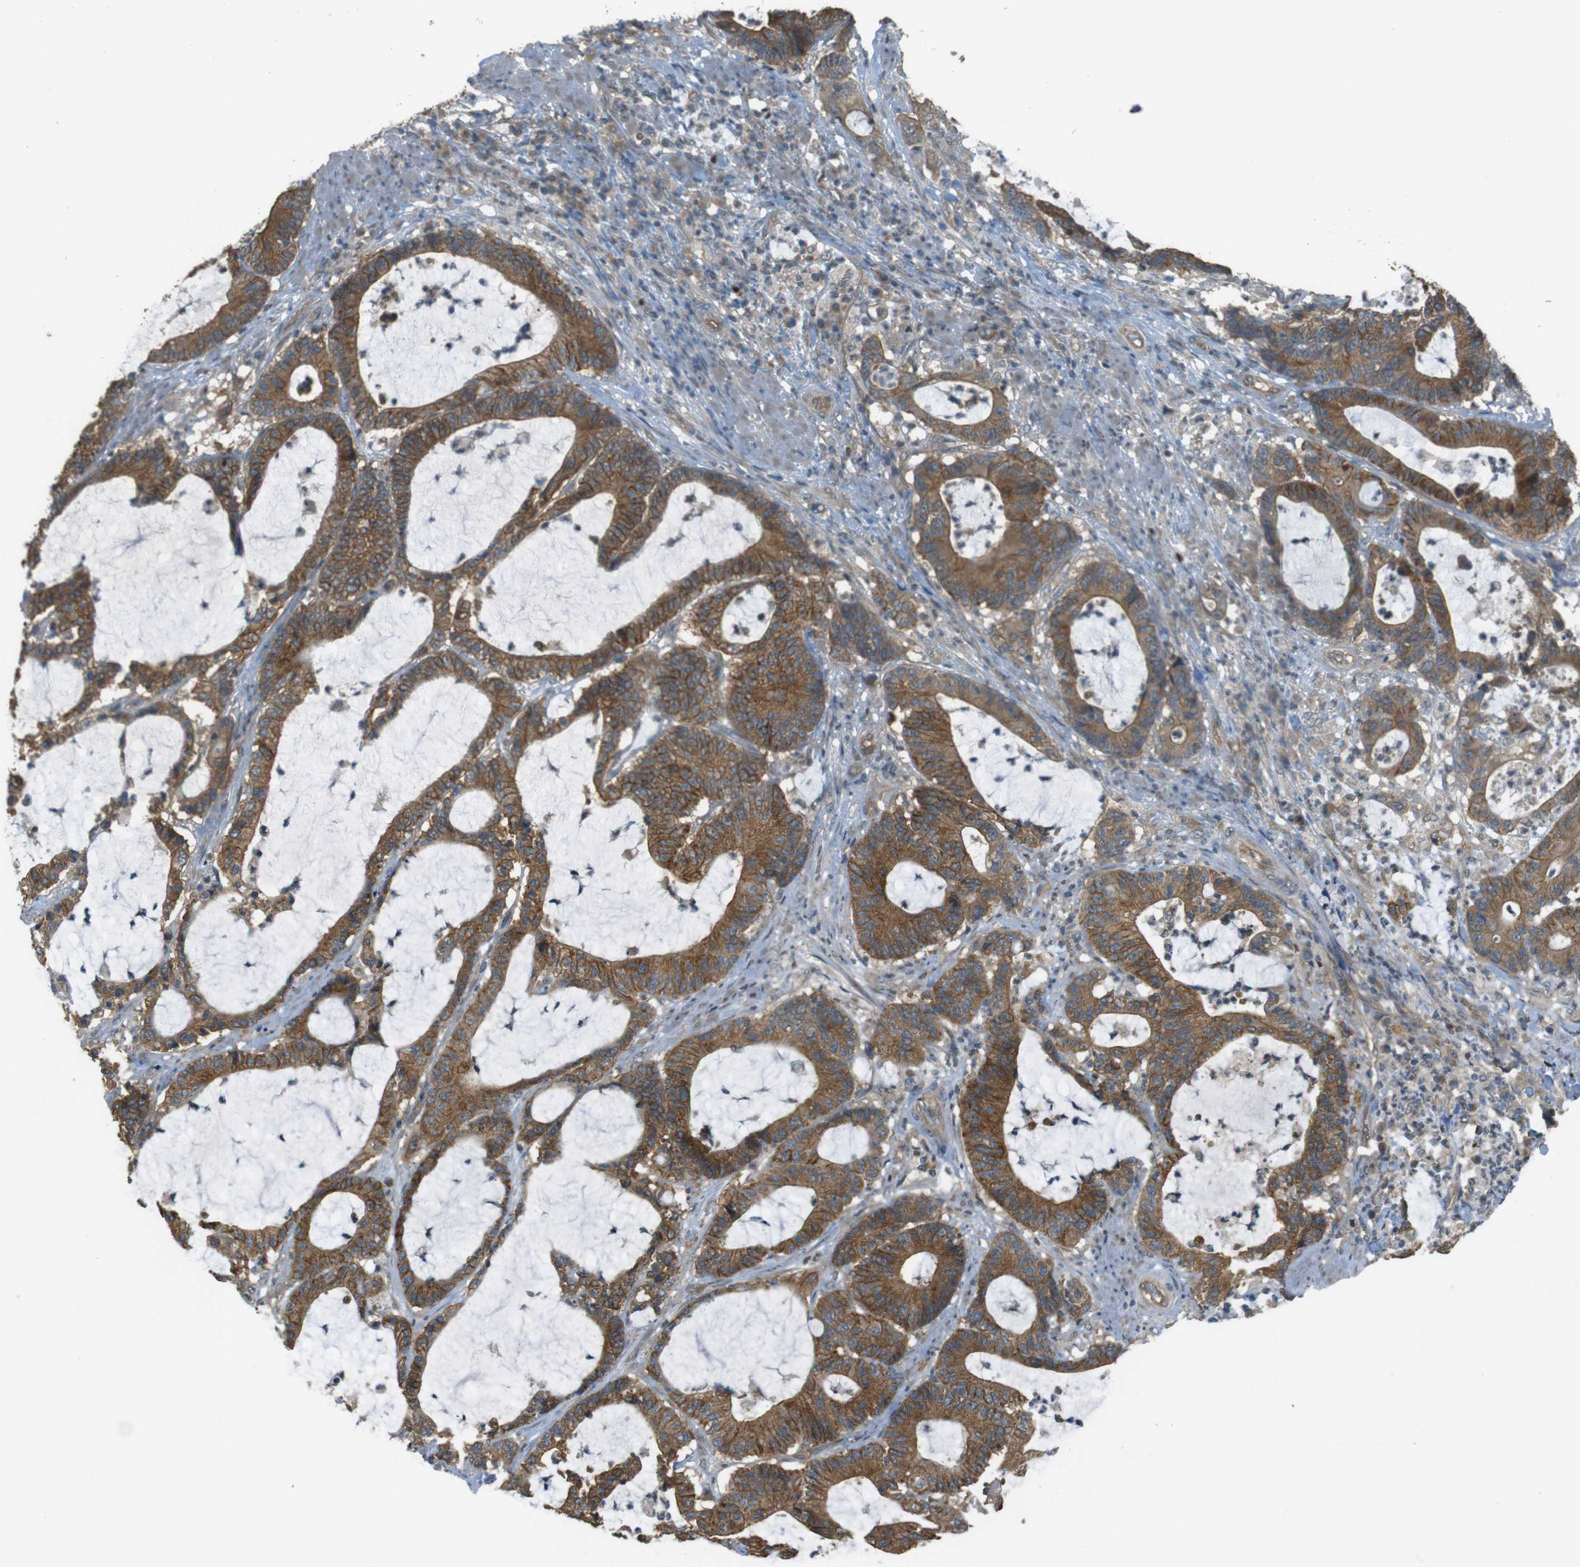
{"staining": {"intensity": "moderate", "quantity": ">75%", "location": "cytoplasmic/membranous"}, "tissue": "colorectal cancer", "cell_type": "Tumor cells", "image_type": "cancer", "snomed": [{"axis": "morphology", "description": "Adenocarcinoma, NOS"}, {"axis": "topography", "description": "Colon"}], "caption": "Approximately >75% of tumor cells in adenocarcinoma (colorectal) show moderate cytoplasmic/membranous protein staining as visualized by brown immunohistochemical staining.", "gene": "ZDHHC20", "patient": {"sex": "female", "age": 84}}